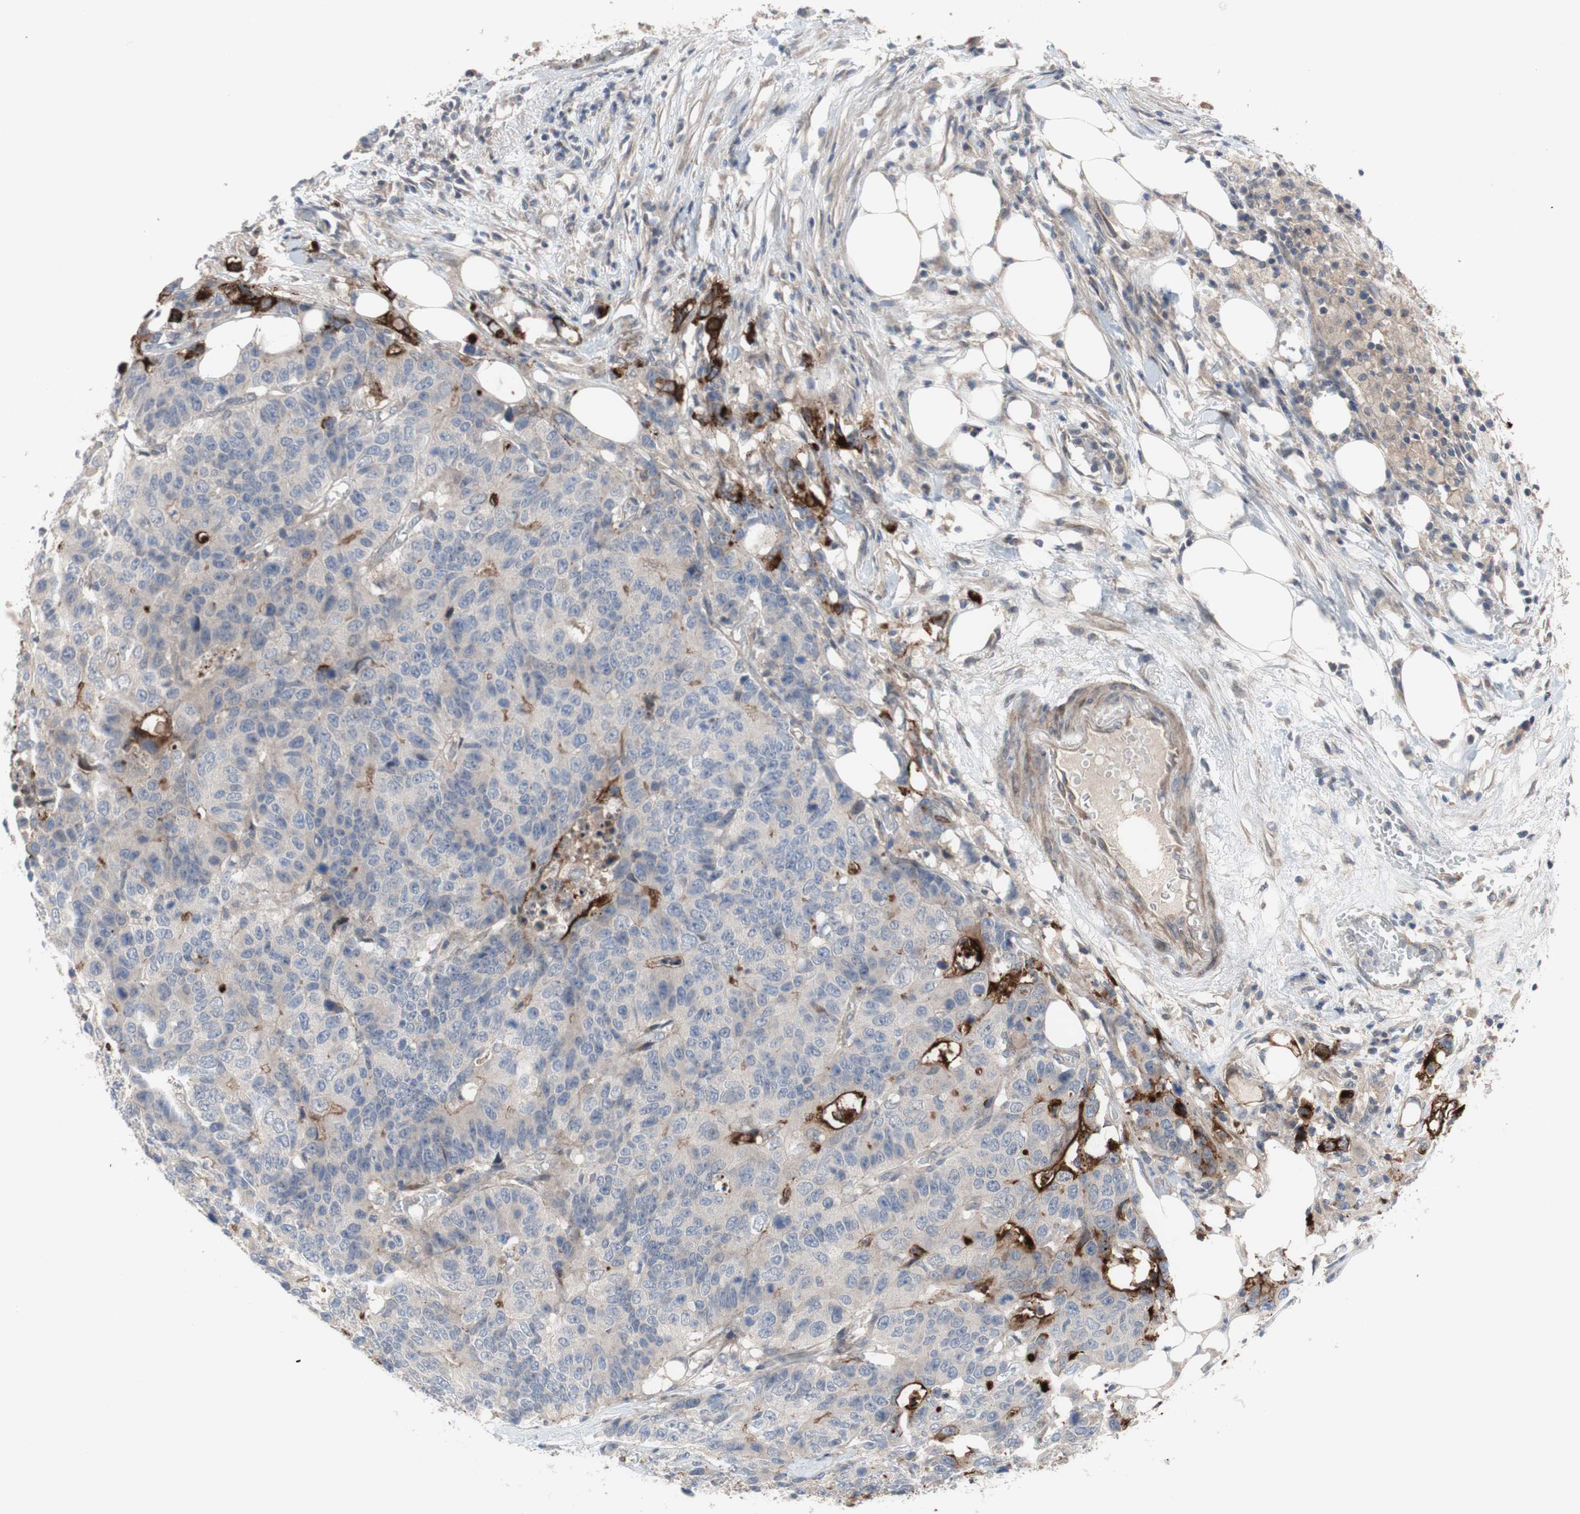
{"staining": {"intensity": "weak", "quantity": ">75%", "location": "cytoplasmic/membranous"}, "tissue": "colorectal cancer", "cell_type": "Tumor cells", "image_type": "cancer", "snomed": [{"axis": "morphology", "description": "Adenocarcinoma, NOS"}, {"axis": "topography", "description": "Colon"}], "caption": "High-power microscopy captured an immunohistochemistry (IHC) histopathology image of colorectal adenocarcinoma, revealing weak cytoplasmic/membranous staining in about >75% of tumor cells.", "gene": "OAZ1", "patient": {"sex": "female", "age": 86}}